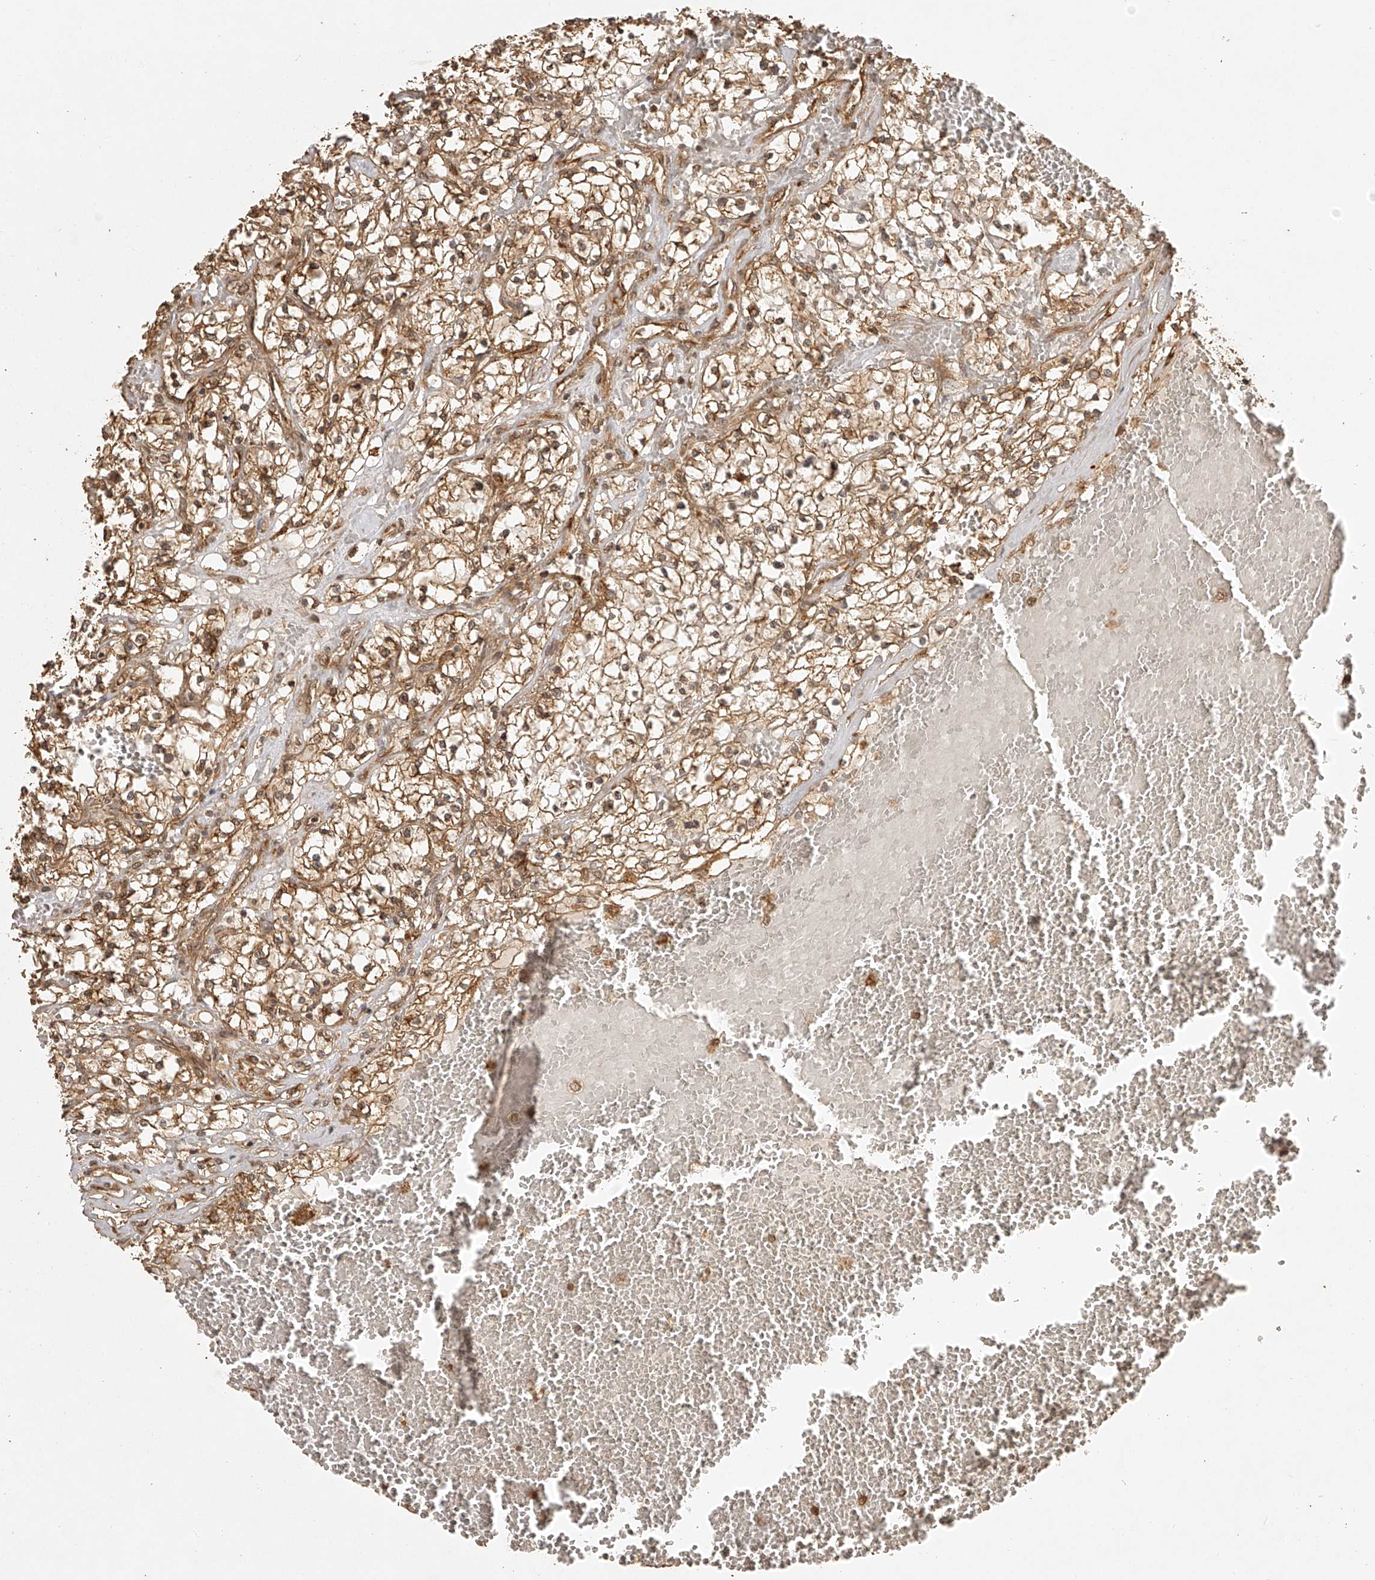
{"staining": {"intensity": "moderate", "quantity": ">75%", "location": "cytoplasmic/membranous"}, "tissue": "renal cancer", "cell_type": "Tumor cells", "image_type": "cancer", "snomed": [{"axis": "morphology", "description": "Normal tissue, NOS"}, {"axis": "morphology", "description": "Adenocarcinoma, NOS"}, {"axis": "topography", "description": "Kidney"}], "caption": "The image demonstrates a brown stain indicating the presence of a protein in the cytoplasmic/membranous of tumor cells in renal cancer (adenocarcinoma). (Brightfield microscopy of DAB IHC at high magnification).", "gene": "BCL2L11", "patient": {"sex": "male", "age": 68}}